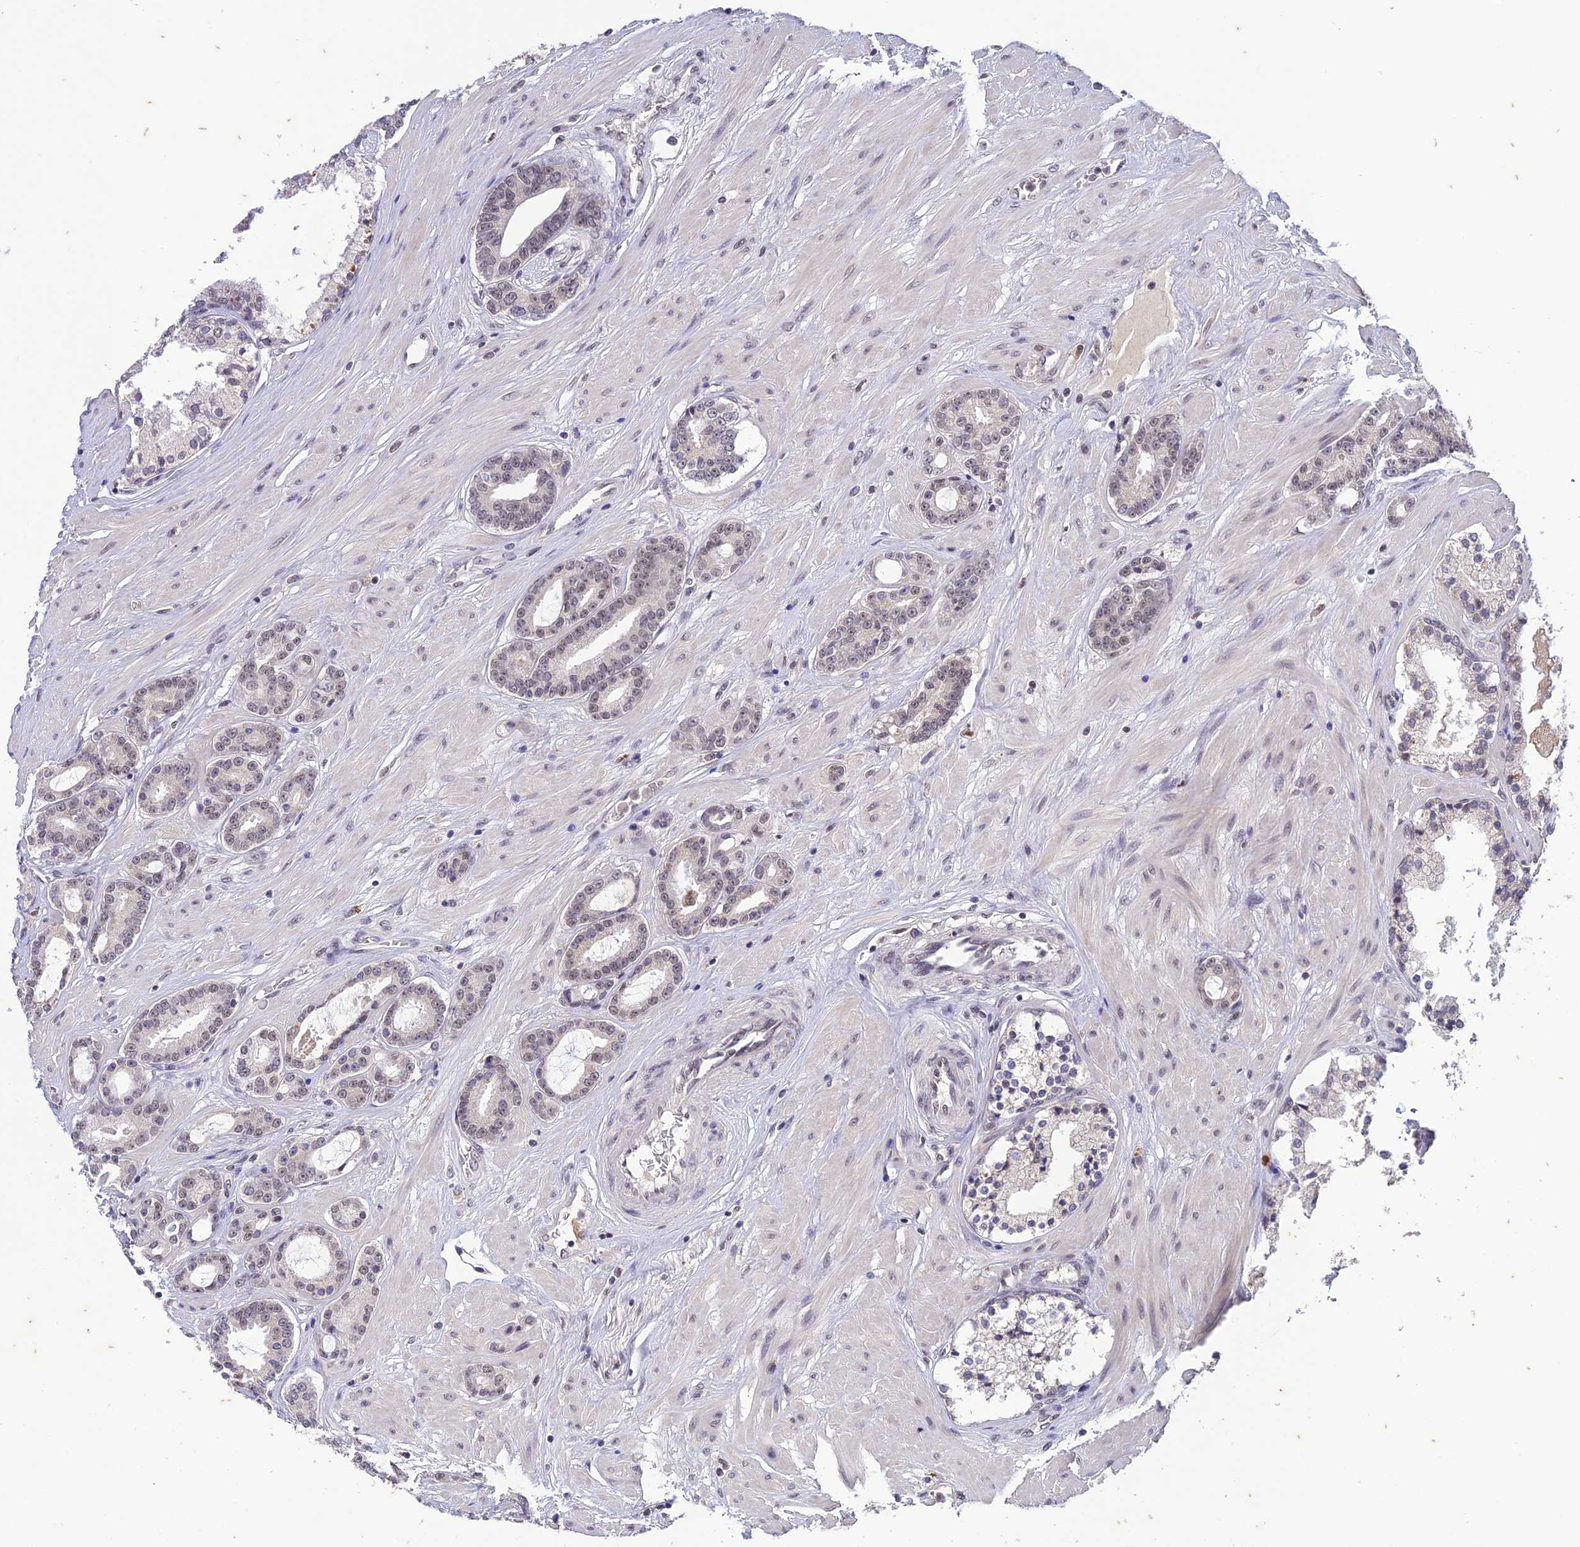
{"staining": {"intensity": "weak", "quantity": "<25%", "location": "nuclear"}, "tissue": "prostate cancer", "cell_type": "Tumor cells", "image_type": "cancer", "snomed": [{"axis": "morphology", "description": "Adenocarcinoma, High grade"}, {"axis": "topography", "description": "Prostate"}], "caption": "There is no significant positivity in tumor cells of adenocarcinoma (high-grade) (prostate).", "gene": "POP4", "patient": {"sex": "male", "age": 58}}